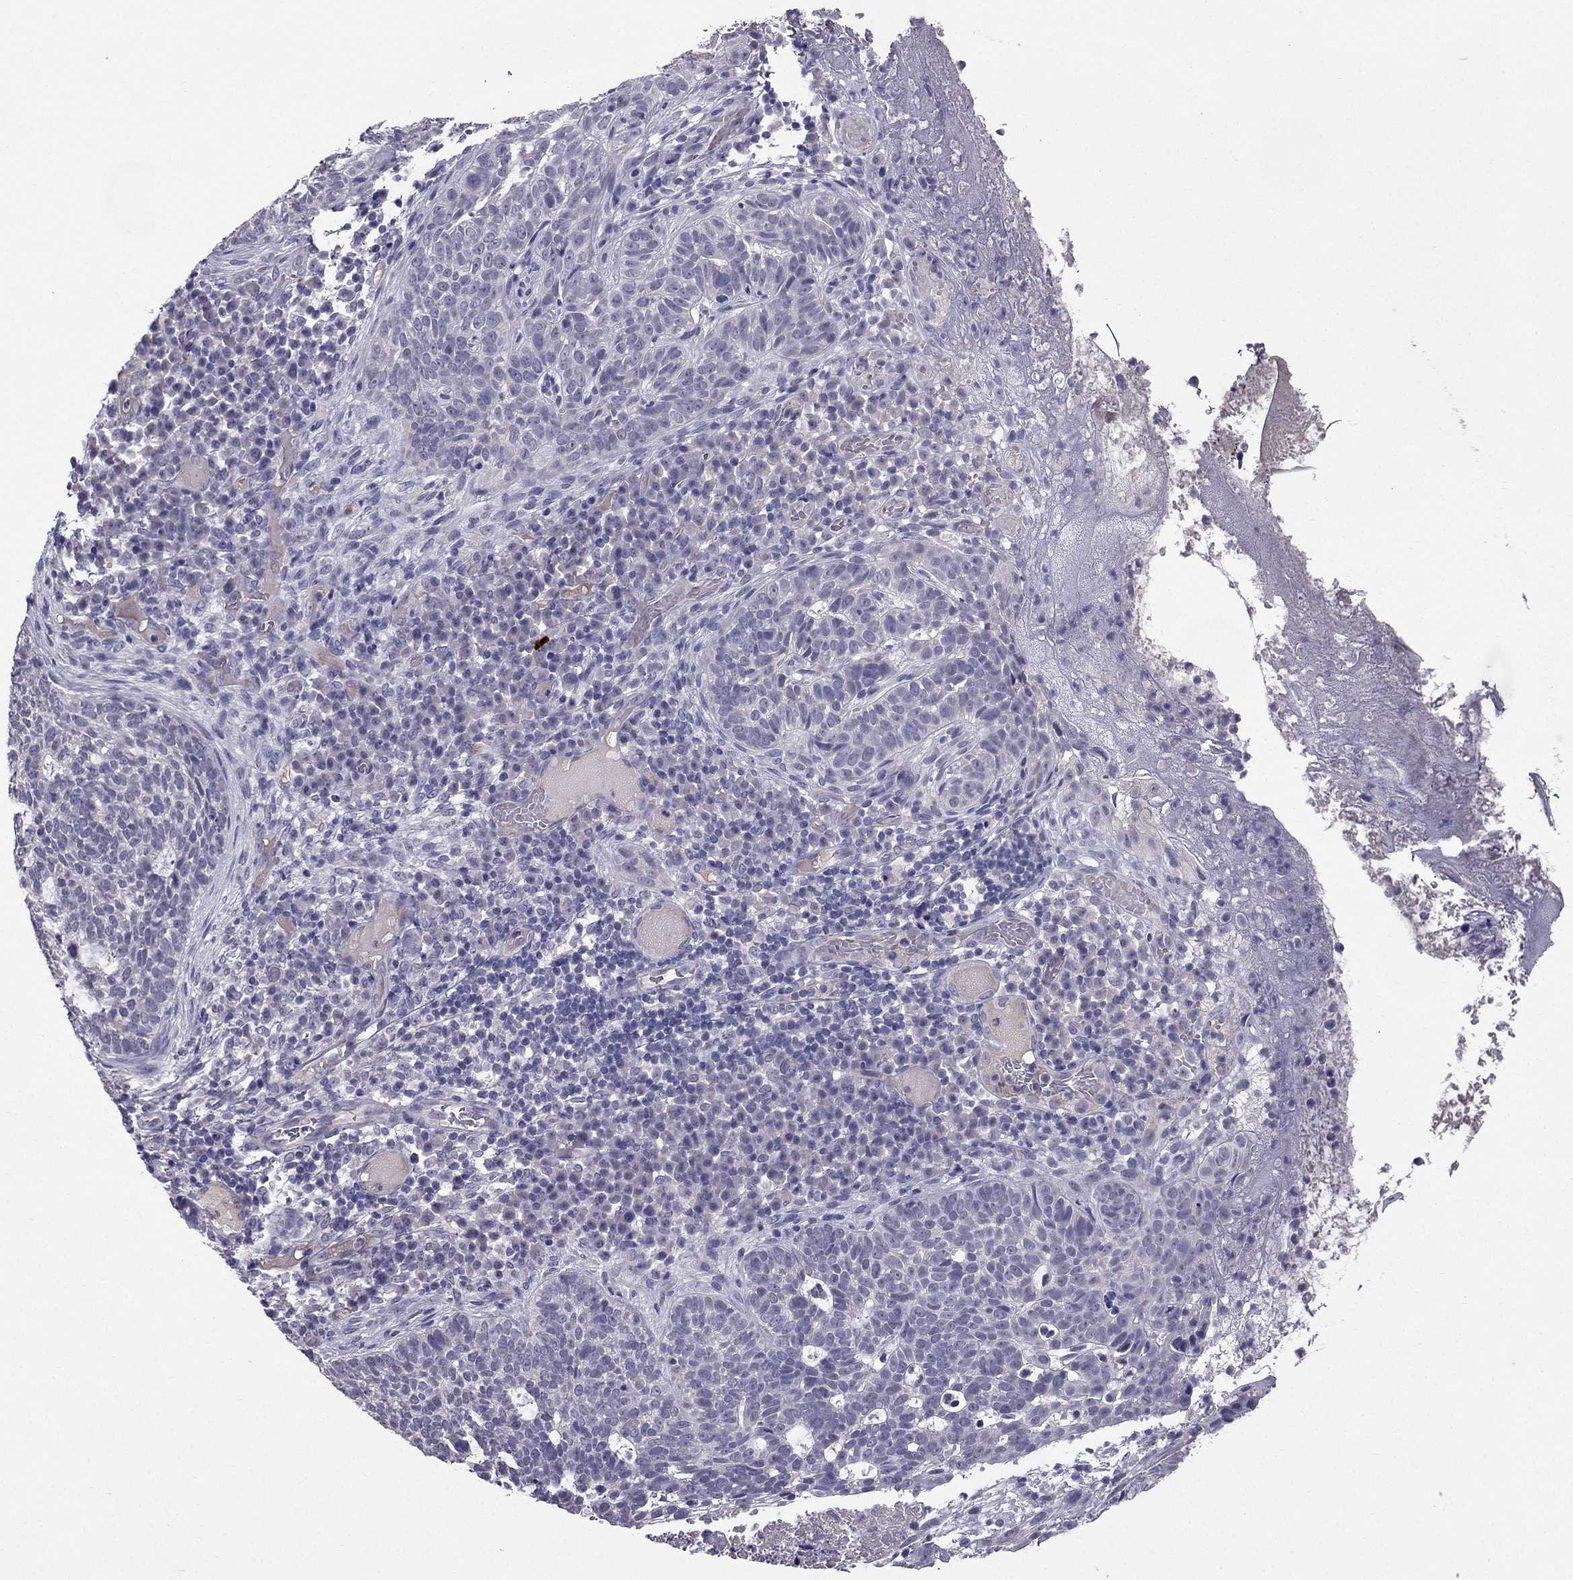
{"staining": {"intensity": "negative", "quantity": "none", "location": "none"}, "tissue": "skin cancer", "cell_type": "Tumor cells", "image_type": "cancer", "snomed": [{"axis": "morphology", "description": "Basal cell carcinoma"}, {"axis": "topography", "description": "Skin"}], "caption": "An immunohistochemistry photomicrograph of skin cancer (basal cell carcinoma) is shown. There is no staining in tumor cells of skin cancer (basal cell carcinoma).", "gene": "DUSP15", "patient": {"sex": "female", "age": 69}}